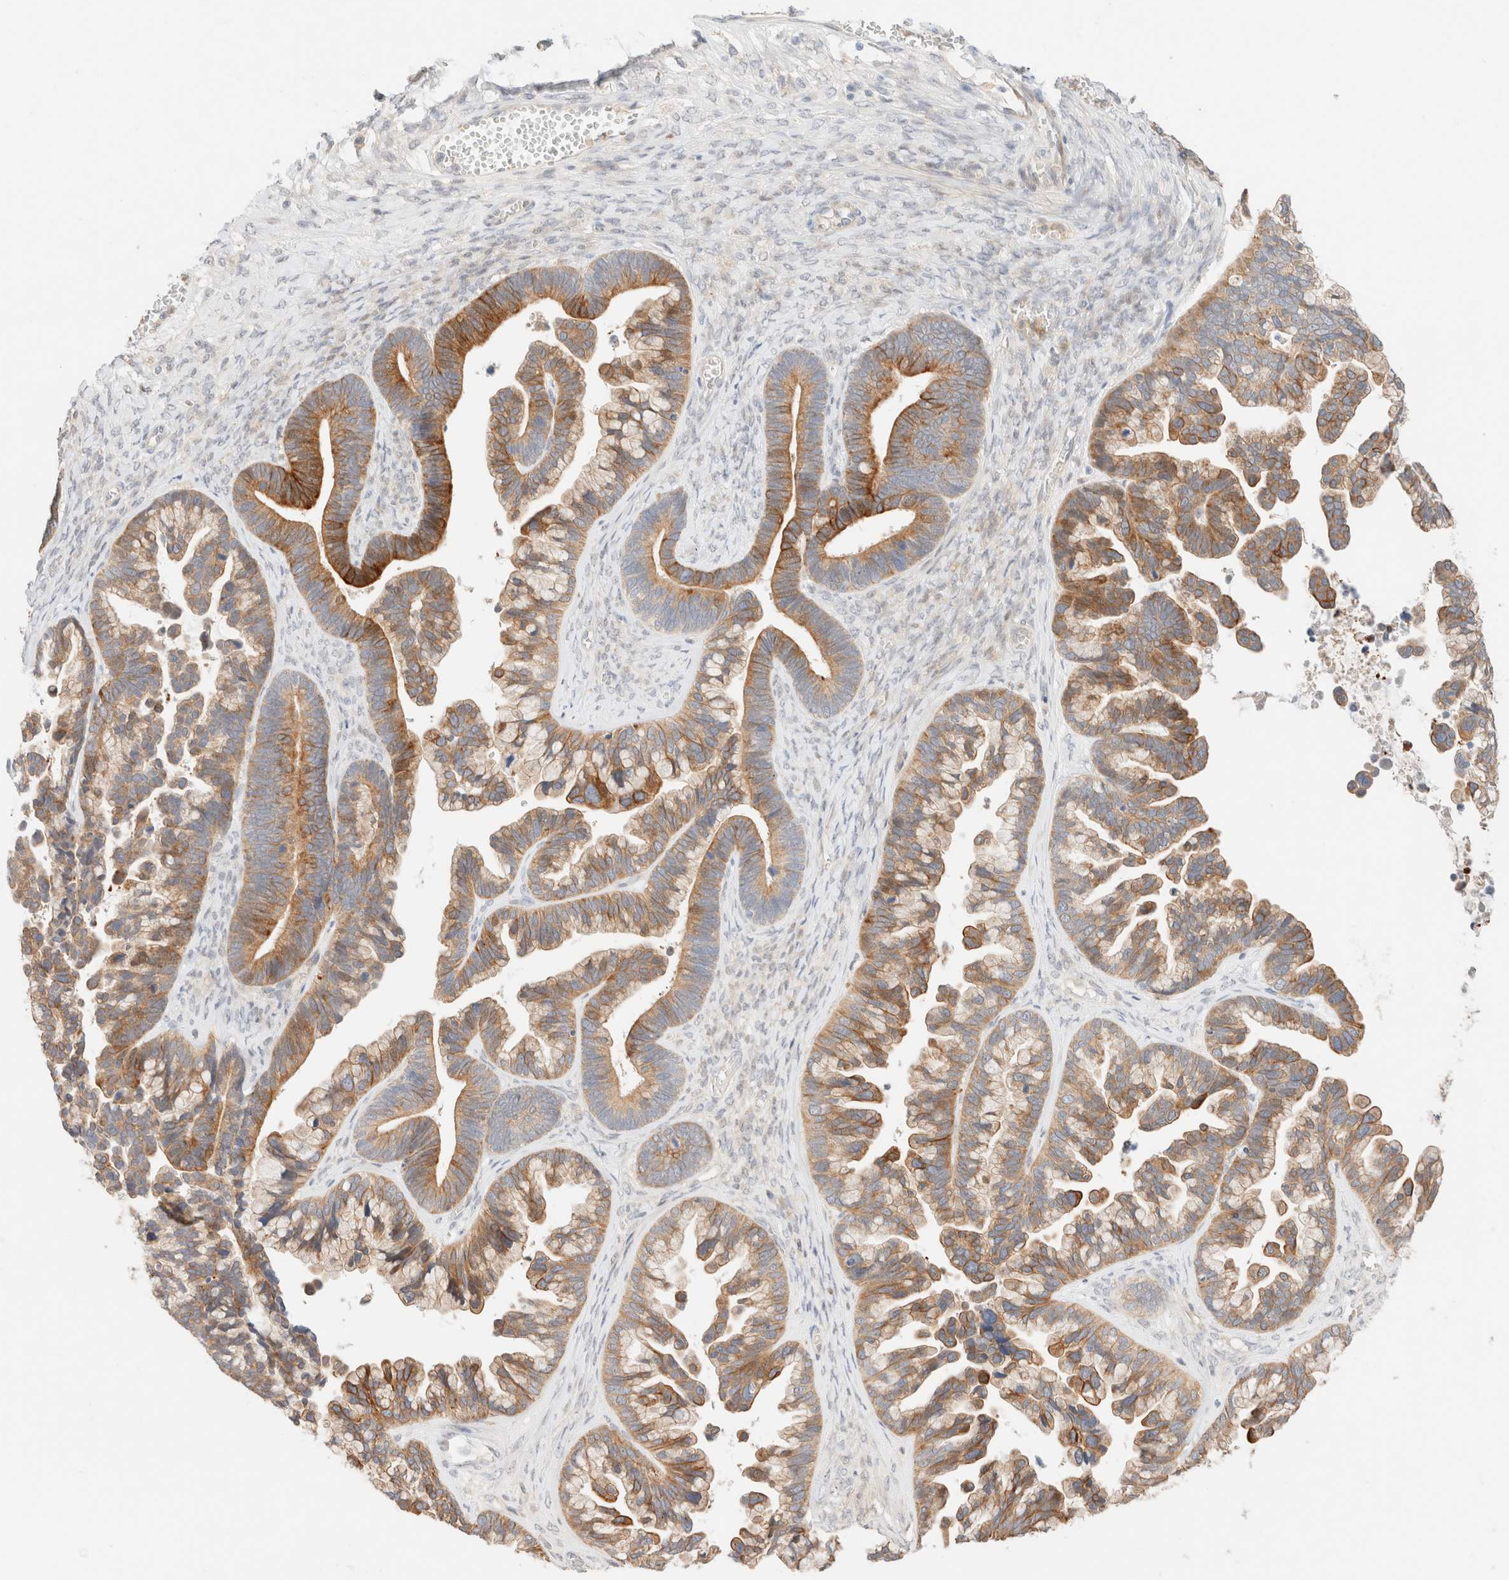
{"staining": {"intensity": "moderate", "quantity": ">75%", "location": "cytoplasmic/membranous"}, "tissue": "ovarian cancer", "cell_type": "Tumor cells", "image_type": "cancer", "snomed": [{"axis": "morphology", "description": "Cystadenocarcinoma, serous, NOS"}, {"axis": "topography", "description": "Ovary"}], "caption": "Ovarian serous cystadenocarcinoma tissue displays moderate cytoplasmic/membranous expression in approximately >75% of tumor cells", "gene": "SGSM2", "patient": {"sex": "female", "age": 56}}